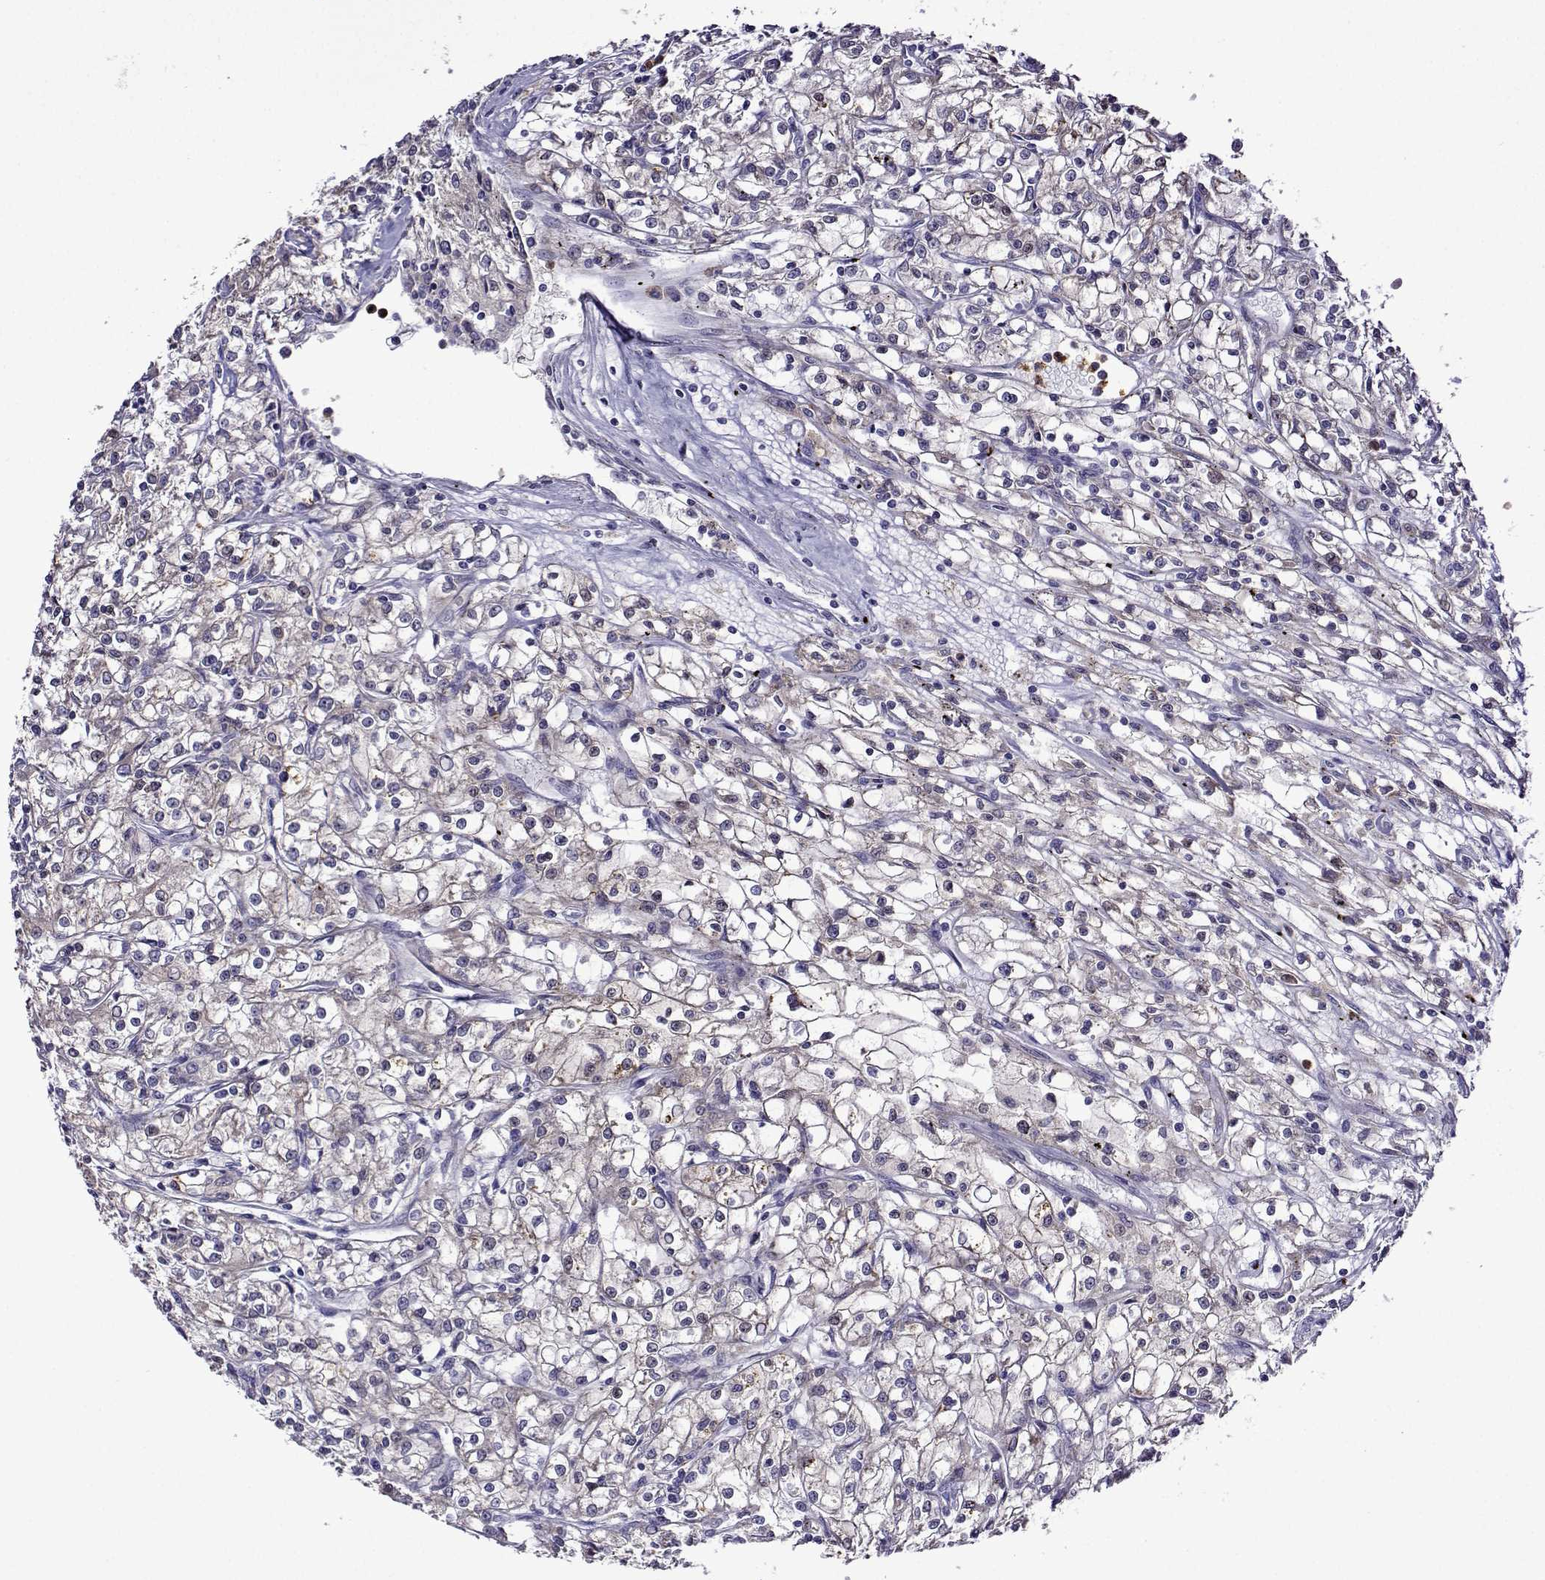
{"staining": {"intensity": "negative", "quantity": "none", "location": "none"}, "tissue": "renal cancer", "cell_type": "Tumor cells", "image_type": "cancer", "snomed": [{"axis": "morphology", "description": "Adenocarcinoma, NOS"}, {"axis": "topography", "description": "Kidney"}], "caption": "Tumor cells show no significant positivity in renal cancer.", "gene": "SULT2A1", "patient": {"sex": "female", "age": 59}}